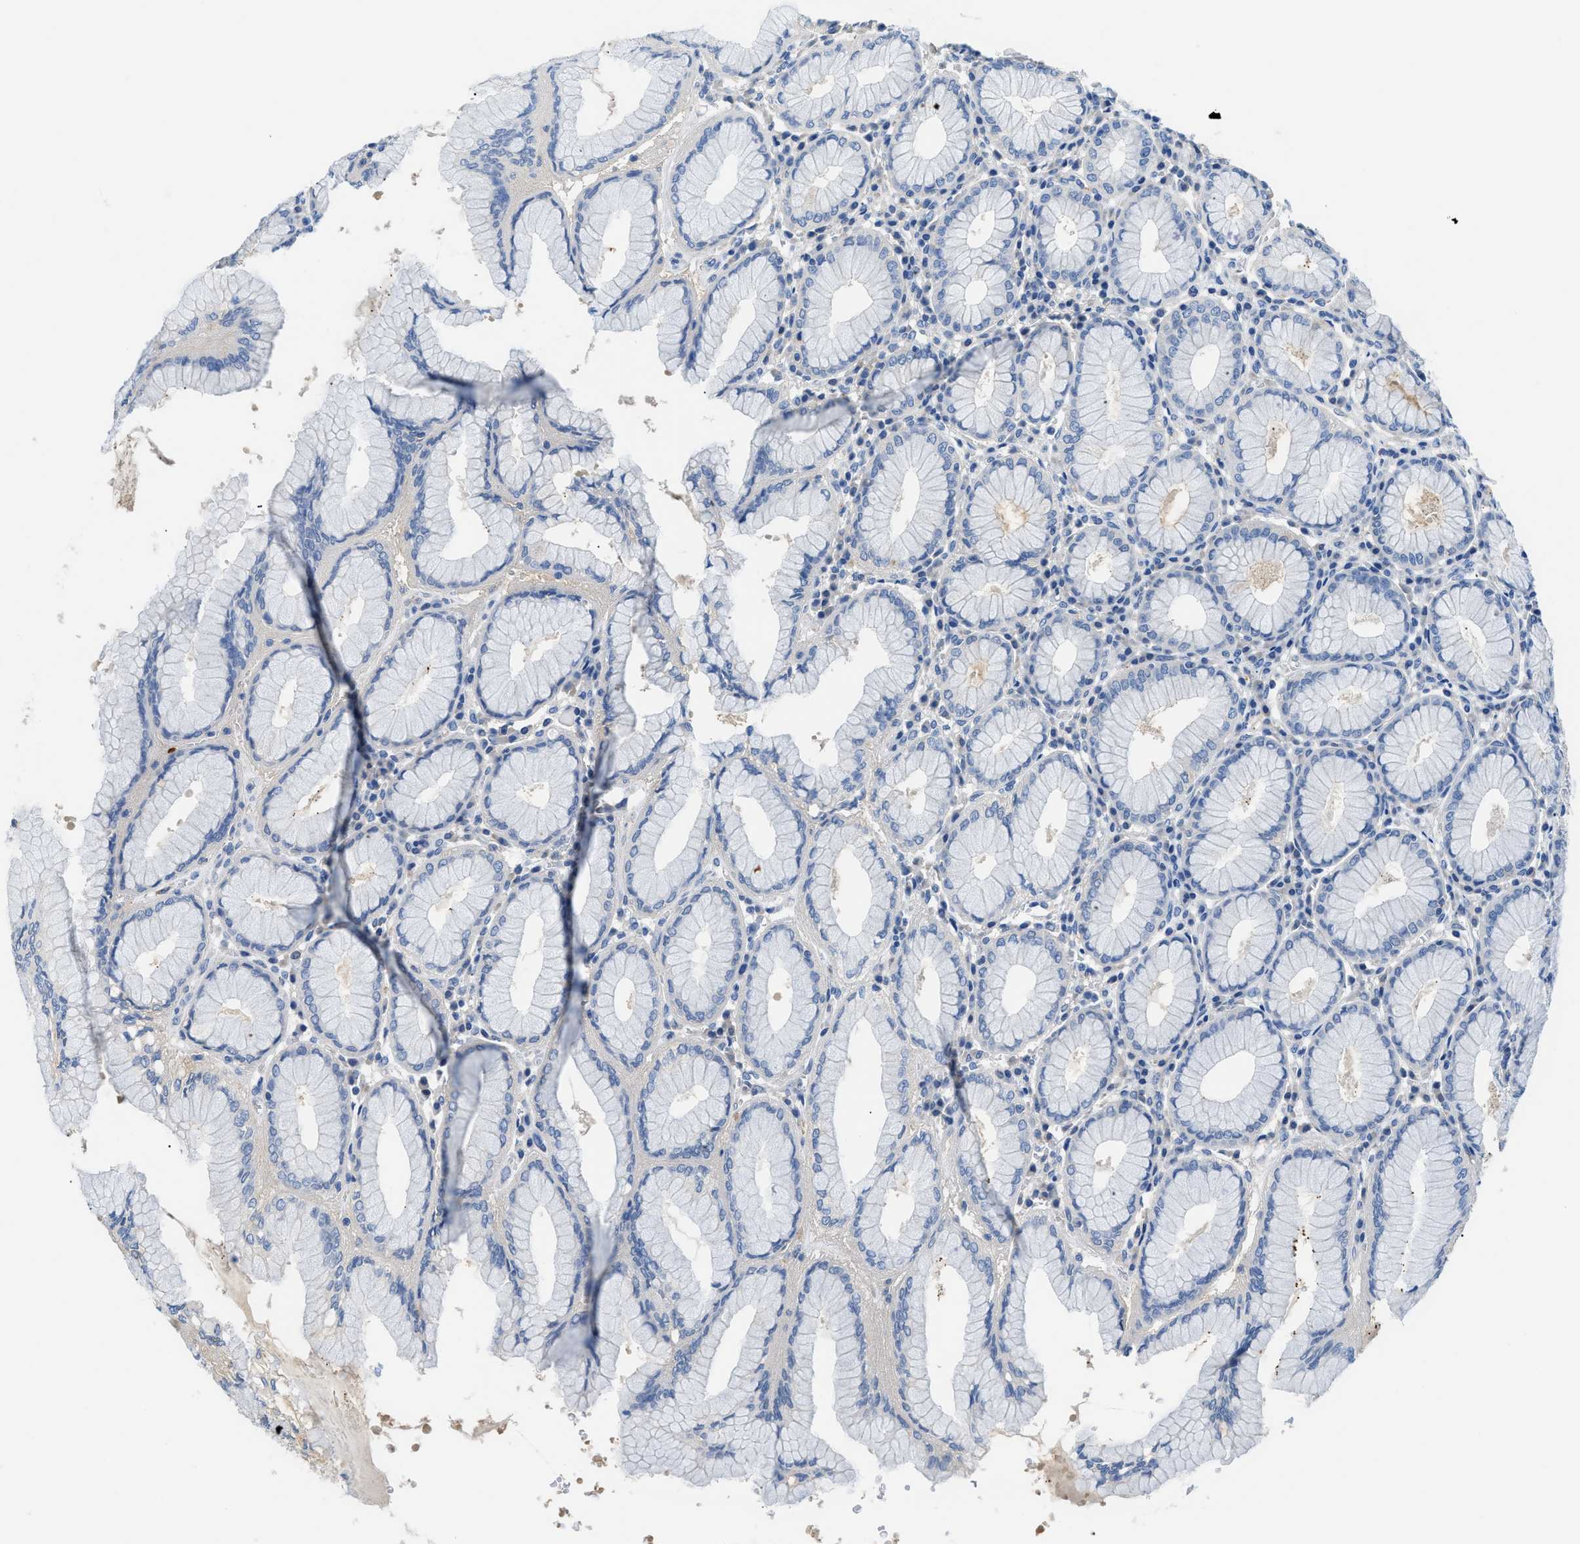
{"staining": {"intensity": "negative", "quantity": "none", "location": "none"}, "tissue": "stomach", "cell_type": "Glandular cells", "image_type": "normal", "snomed": [{"axis": "morphology", "description": "Normal tissue, NOS"}, {"axis": "topography", "description": "Stomach"}, {"axis": "topography", "description": "Stomach, lower"}], "caption": "Immunohistochemical staining of unremarkable stomach reveals no significant staining in glandular cells.", "gene": "SLC10A6", "patient": {"sex": "female", "age": 56}}